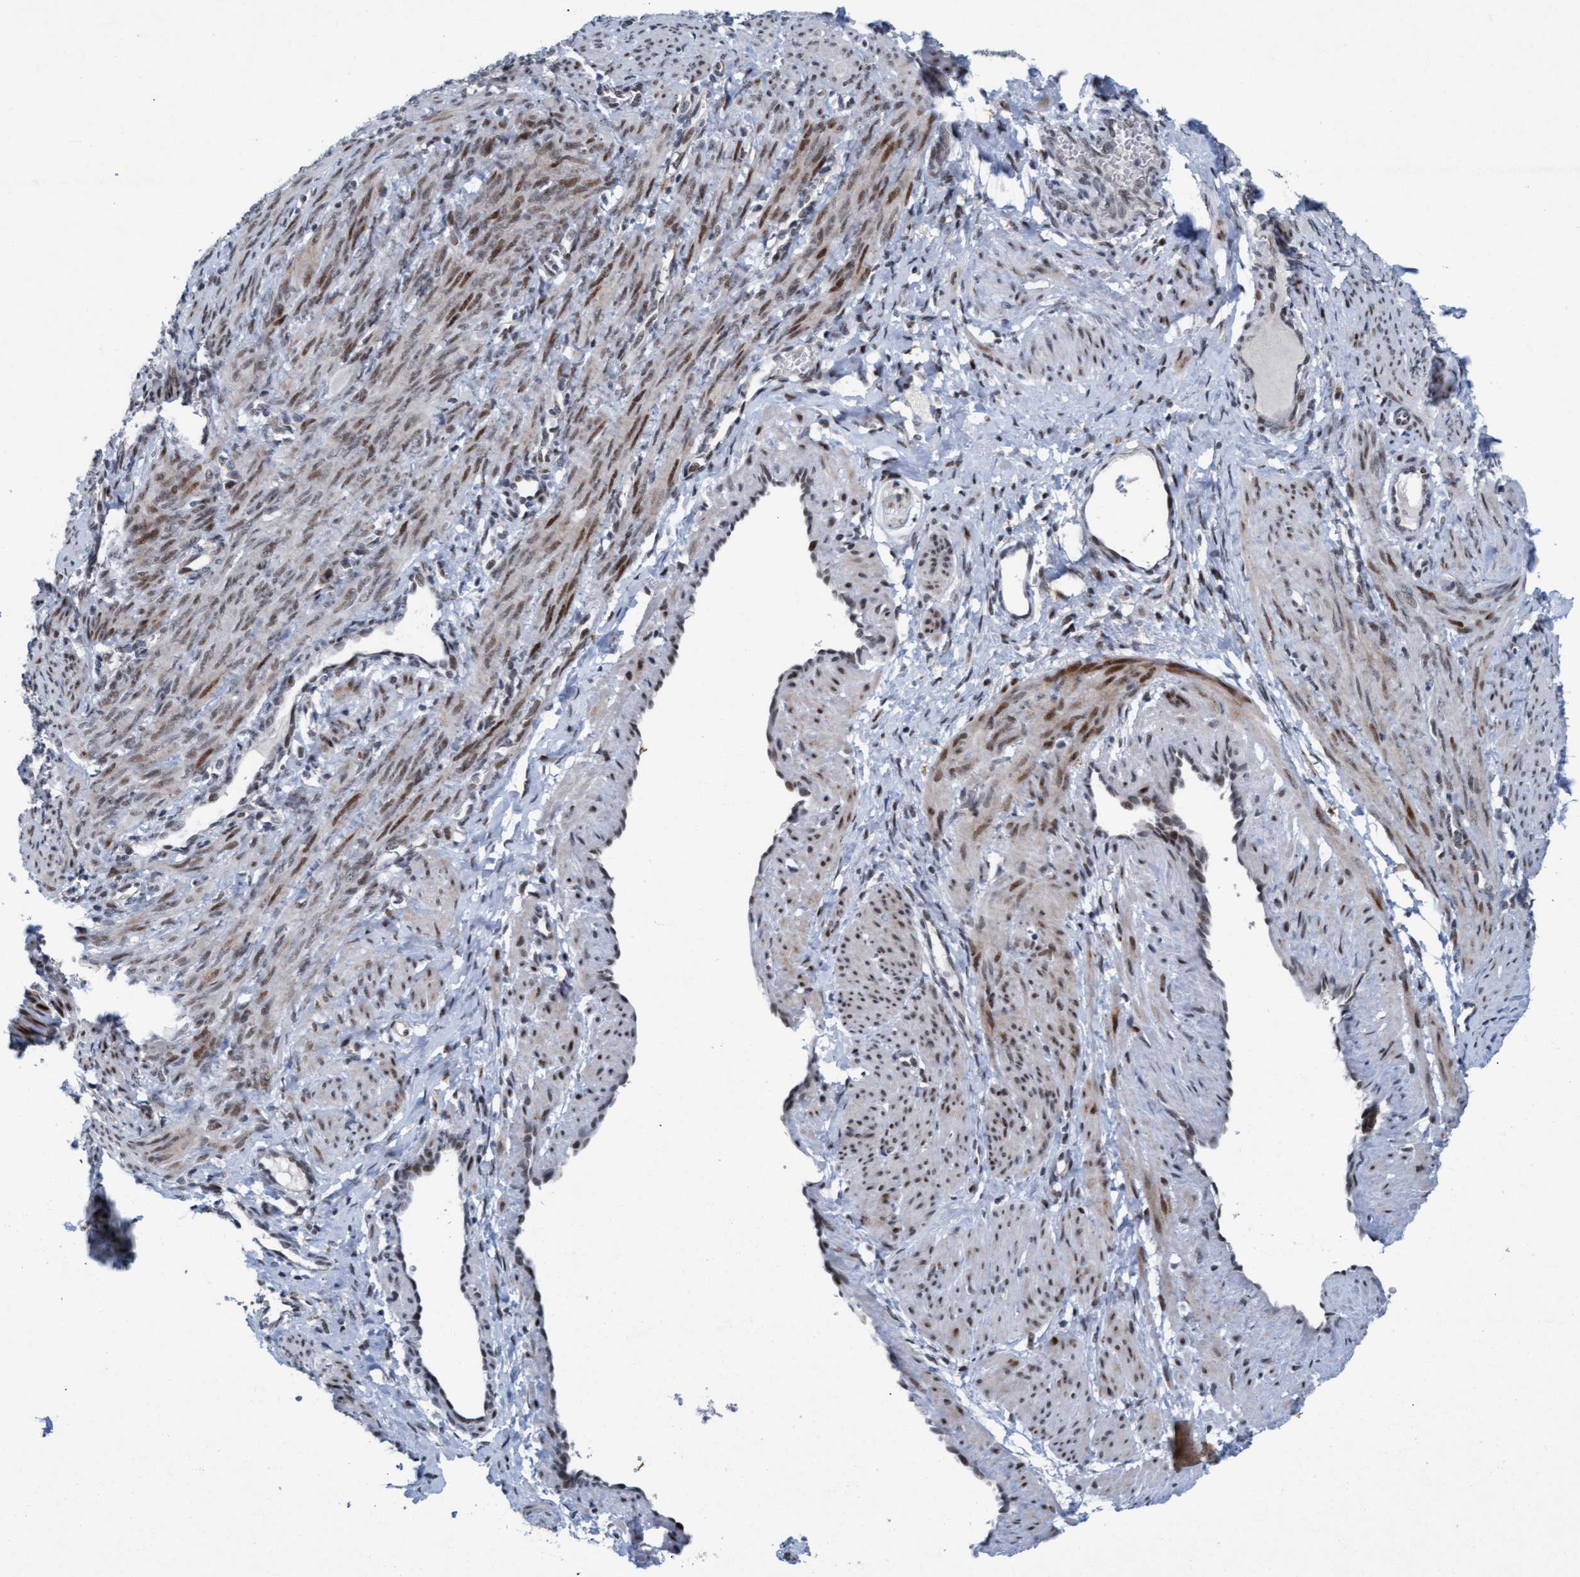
{"staining": {"intensity": "moderate", "quantity": "25%-75%", "location": "nuclear"}, "tissue": "smooth muscle", "cell_type": "Smooth muscle cells", "image_type": "normal", "snomed": [{"axis": "morphology", "description": "Normal tissue, NOS"}, {"axis": "topography", "description": "Endometrium"}], "caption": "Moderate nuclear protein expression is identified in about 25%-75% of smooth muscle cells in smooth muscle. (DAB IHC with brightfield microscopy, high magnification).", "gene": "CWC27", "patient": {"sex": "female", "age": 33}}